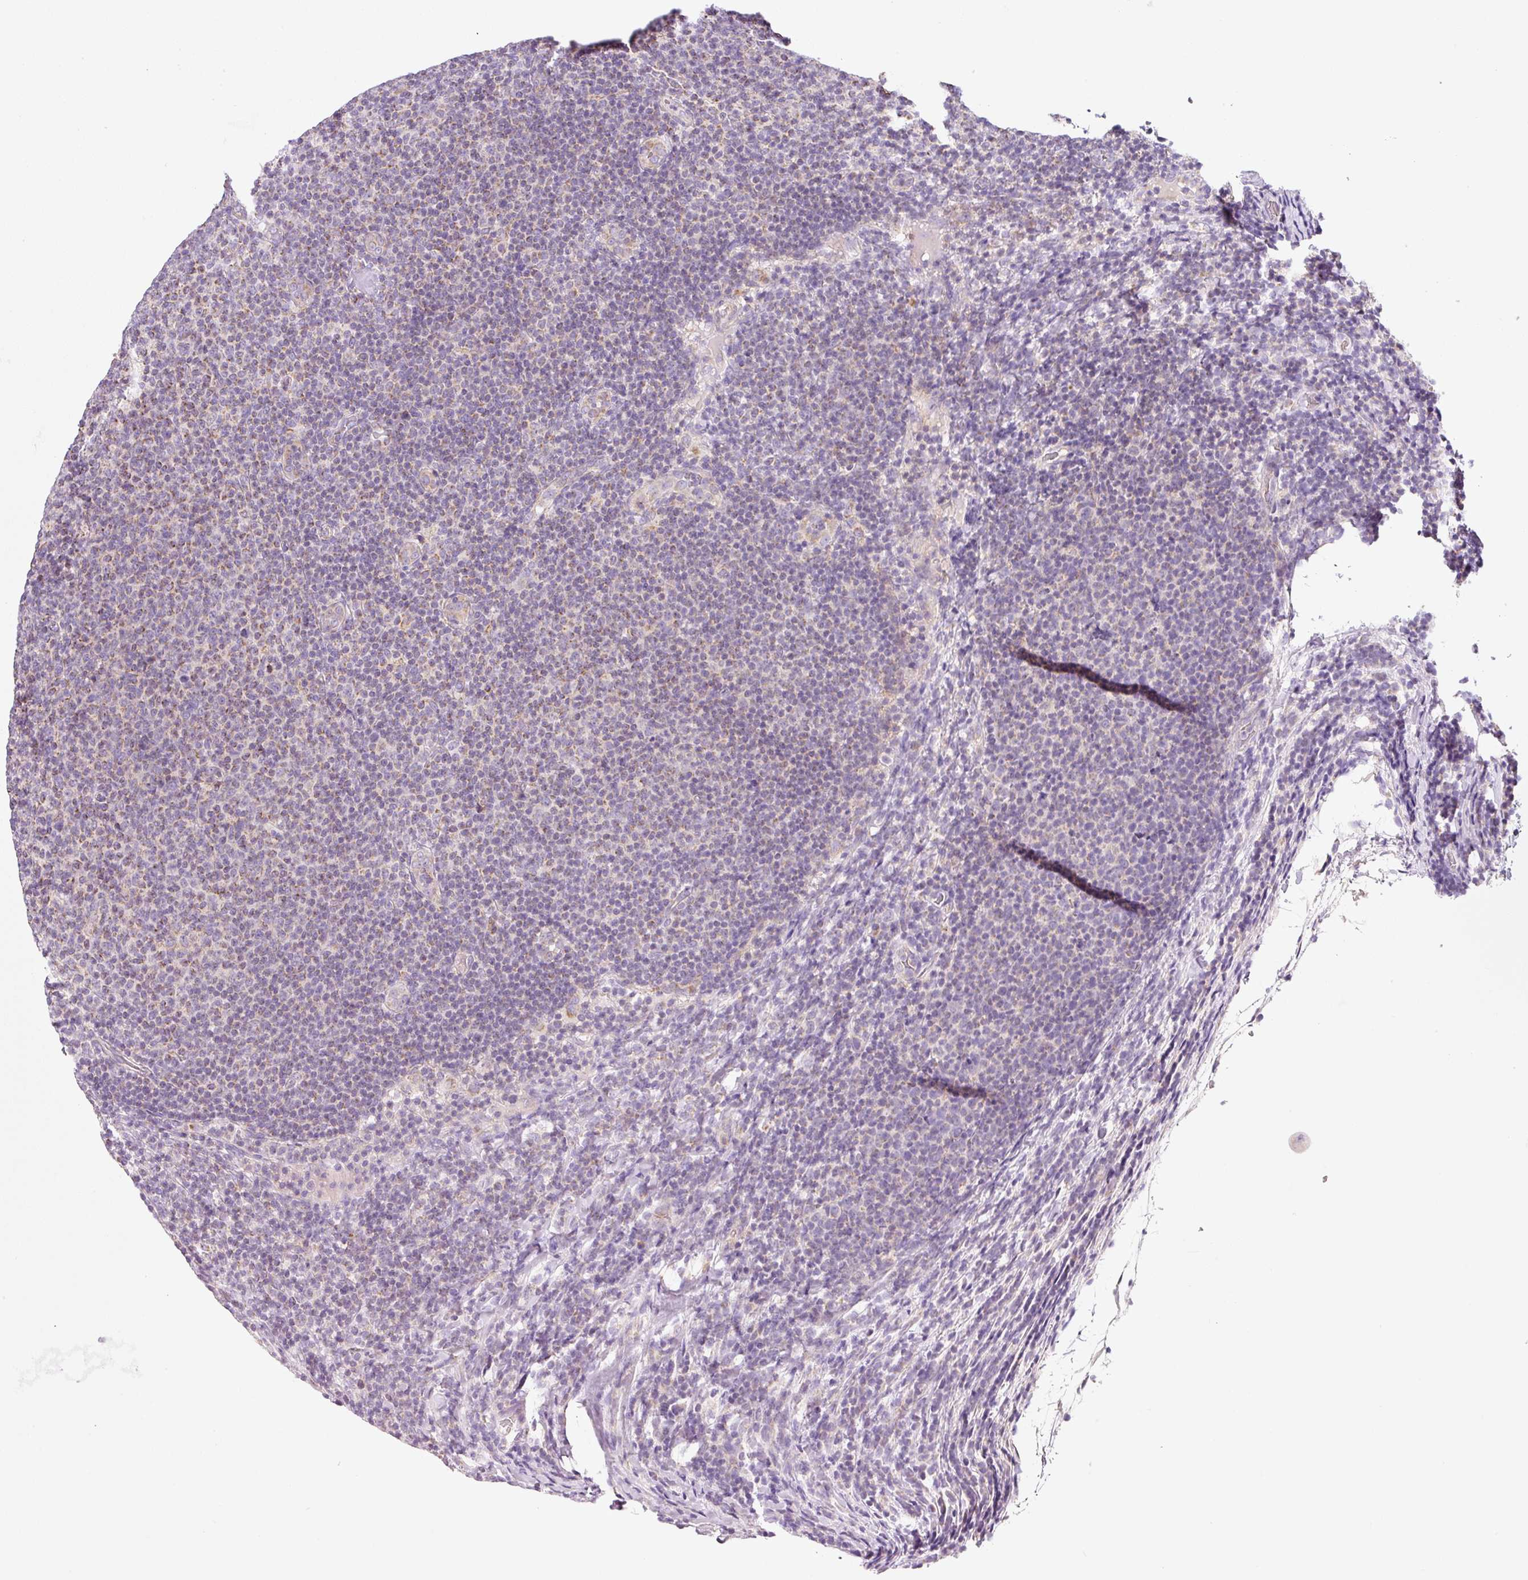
{"staining": {"intensity": "weak", "quantity": "25%-75%", "location": "cytoplasmic/membranous"}, "tissue": "lymphoma", "cell_type": "Tumor cells", "image_type": "cancer", "snomed": [{"axis": "morphology", "description": "Malignant lymphoma, non-Hodgkin's type, Low grade"}, {"axis": "topography", "description": "Lymph node"}], "caption": "Immunohistochemistry micrograph of lymphoma stained for a protein (brown), which exhibits low levels of weak cytoplasmic/membranous positivity in about 25%-75% of tumor cells.", "gene": "NDUFA1", "patient": {"sex": "male", "age": 66}}